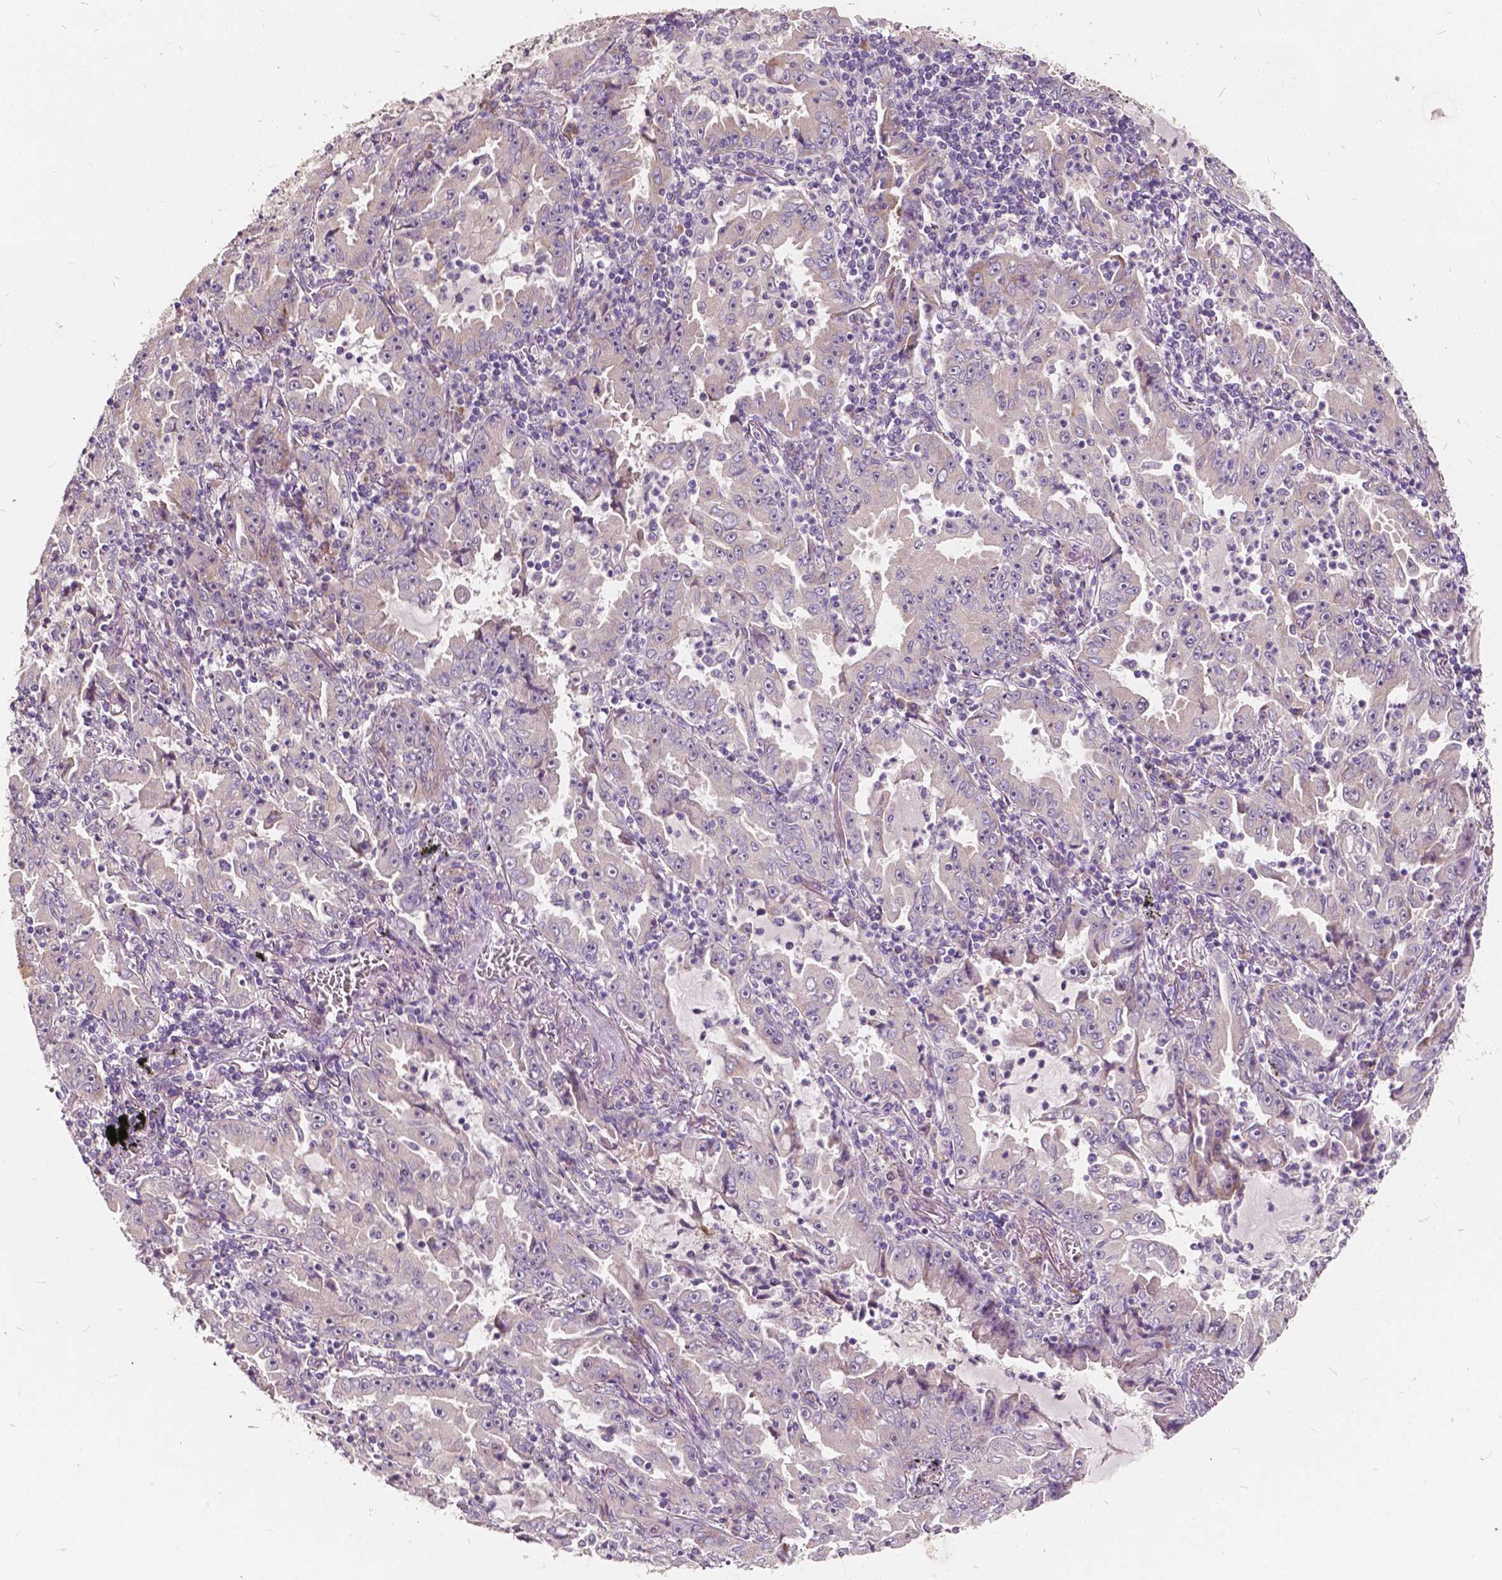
{"staining": {"intensity": "negative", "quantity": "none", "location": "none"}, "tissue": "lung cancer", "cell_type": "Tumor cells", "image_type": "cancer", "snomed": [{"axis": "morphology", "description": "Adenocarcinoma, NOS"}, {"axis": "topography", "description": "Lung"}], "caption": "Lung cancer stained for a protein using immunohistochemistry (IHC) exhibits no expression tumor cells.", "gene": "SLC7A8", "patient": {"sex": "female", "age": 52}}